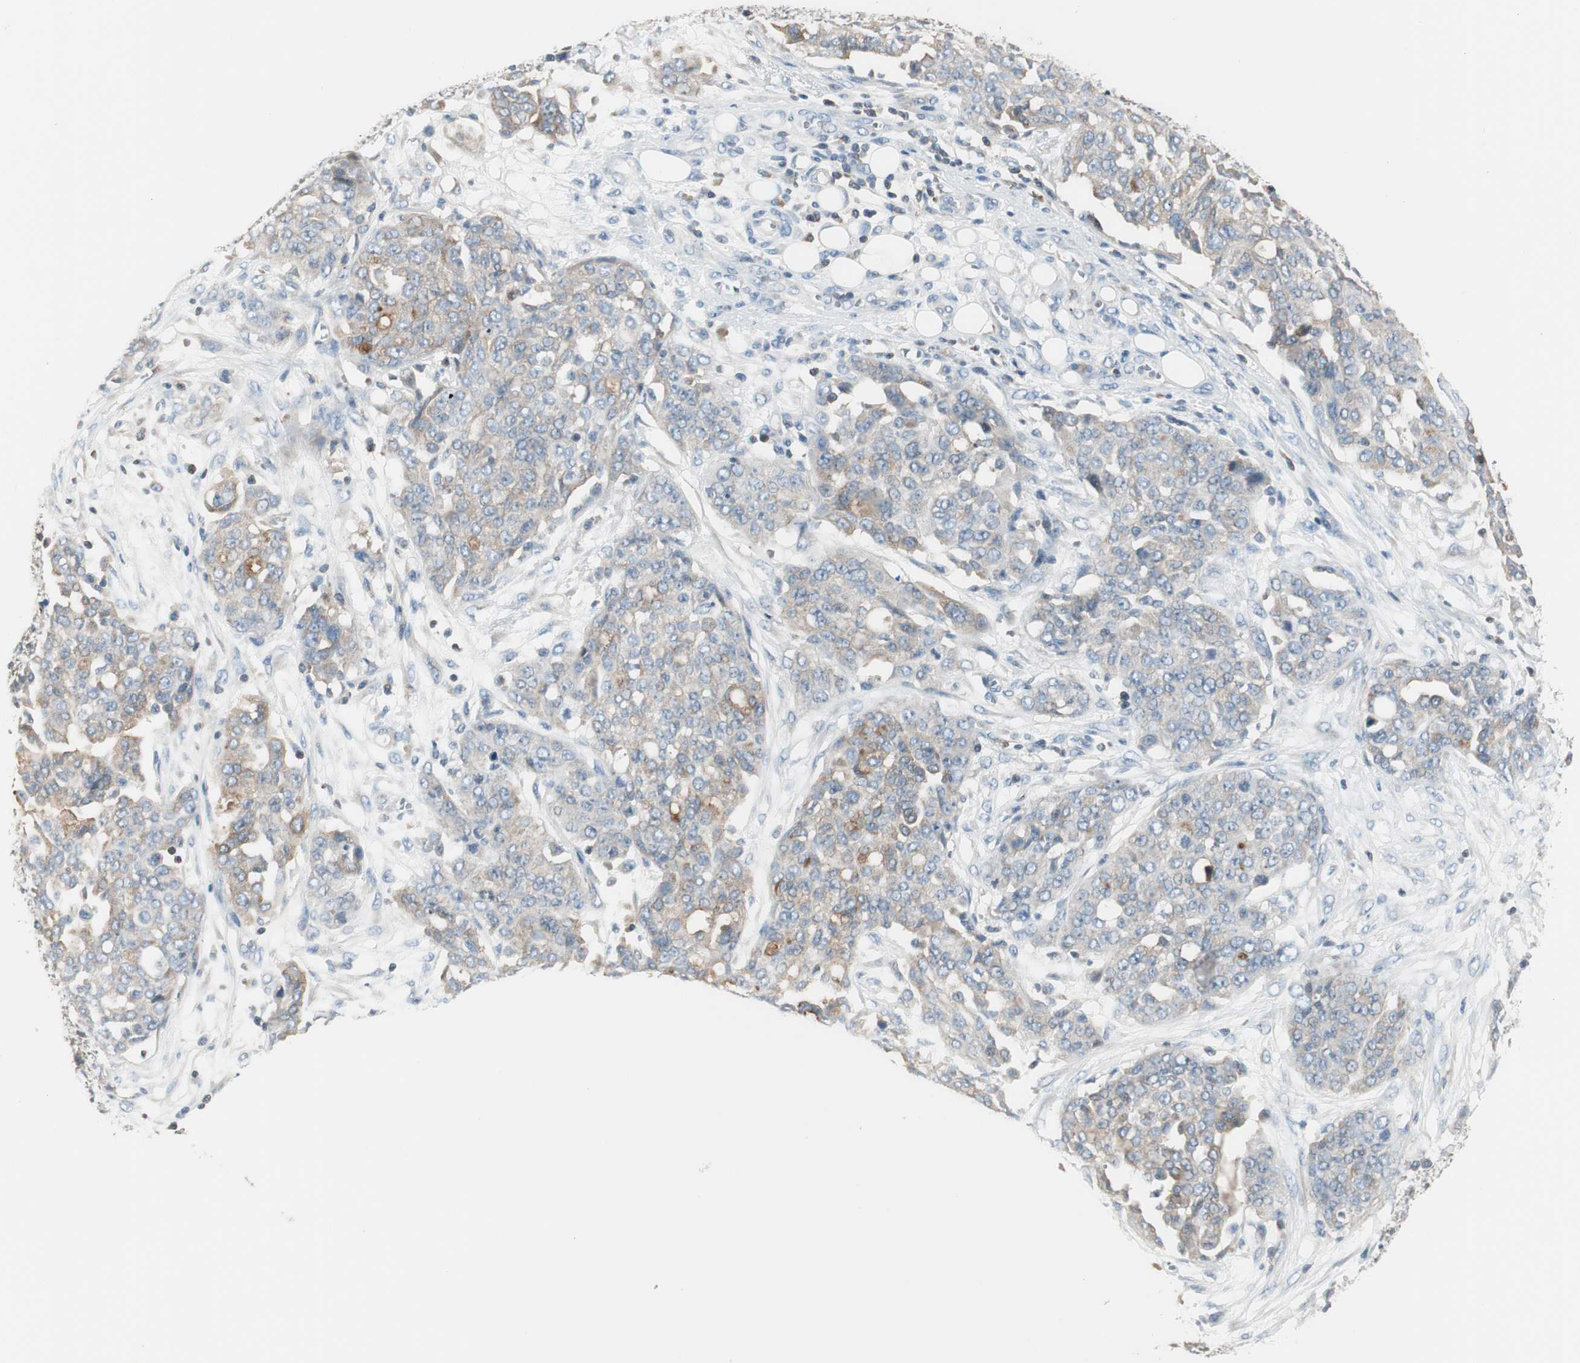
{"staining": {"intensity": "moderate", "quantity": "25%-75%", "location": "cytoplasmic/membranous"}, "tissue": "ovarian cancer", "cell_type": "Tumor cells", "image_type": "cancer", "snomed": [{"axis": "morphology", "description": "Cystadenocarcinoma, serous, NOS"}, {"axis": "topography", "description": "Soft tissue"}, {"axis": "topography", "description": "Ovary"}], "caption": "IHC photomicrograph of neoplastic tissue: human serous cystadenocarcinoma (ovarian) stained using immunohistochemistry exhibits medium levels of moderate protein expression localized specifically in the cytoplasmic/membranous of tumor cells, appearing as a cytoplasmic/membranous brown color.", "gene": "SLC9A3R1", "patient": {"sex": "female", "age": 57}}